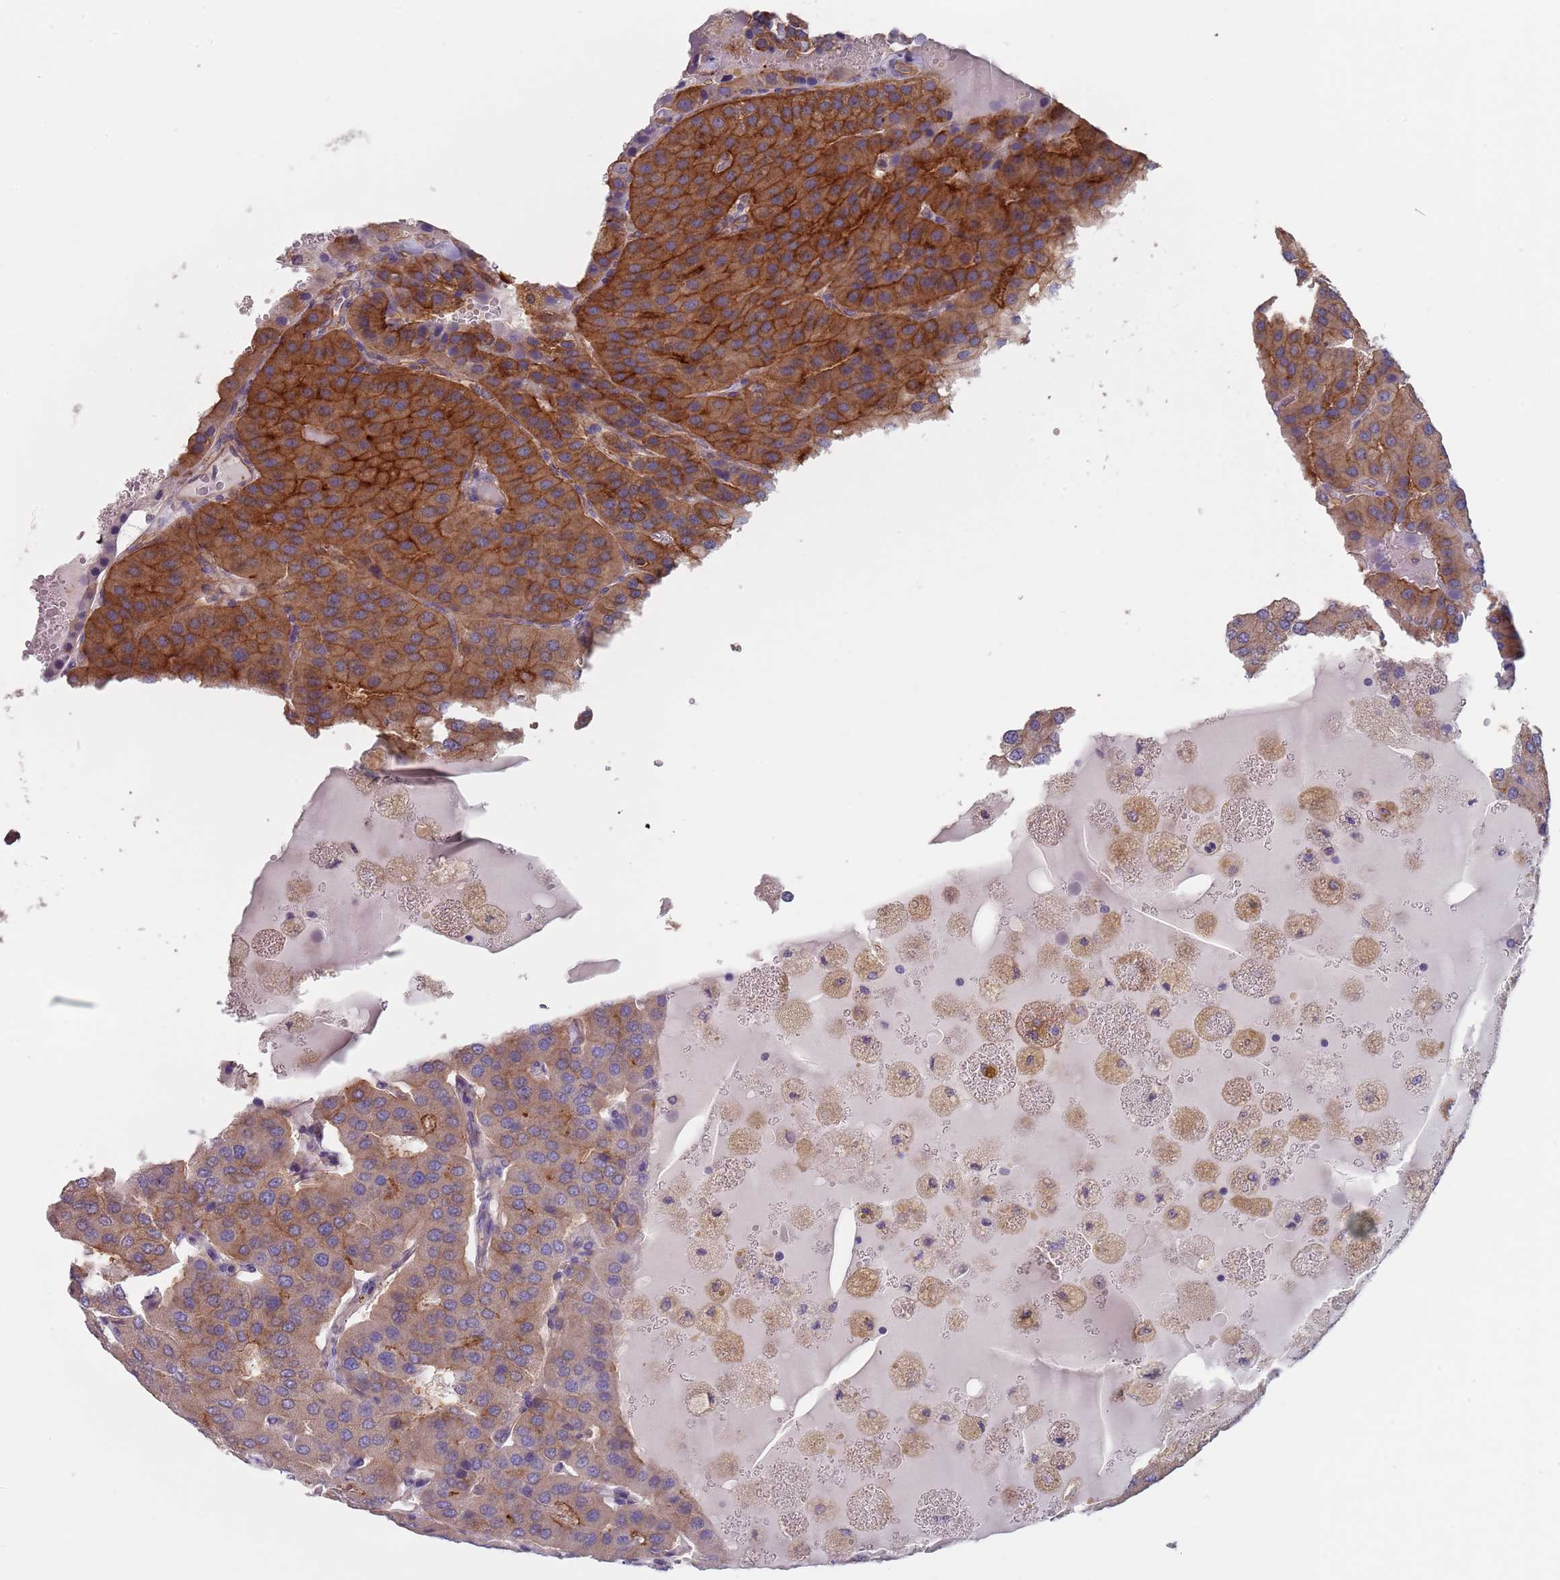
{"staining": {"intensity": "strong", "quantity": "25%-75%", "location": "cytoplasmic/membranous"}, "tissue": "parathyroid gland", "cell_type": "Glandular cells", "image_type": "normal", "snomed": [{"axis": "morphology", "description": "Normal tissue, NOS"}, {"axis": "morphology", "description": "Adenoma, NOS"}, {"axis": "topography", "description": "Parathyroid gland"}], "caption": "Protein staining of unremarkable parathyroid gland demonstrates strong cytoplasmic/membranous staining in approximately 25%-75% of glandular cells.", "gene": "APPL2", "patient": {"sex": "female", "age": 86}}